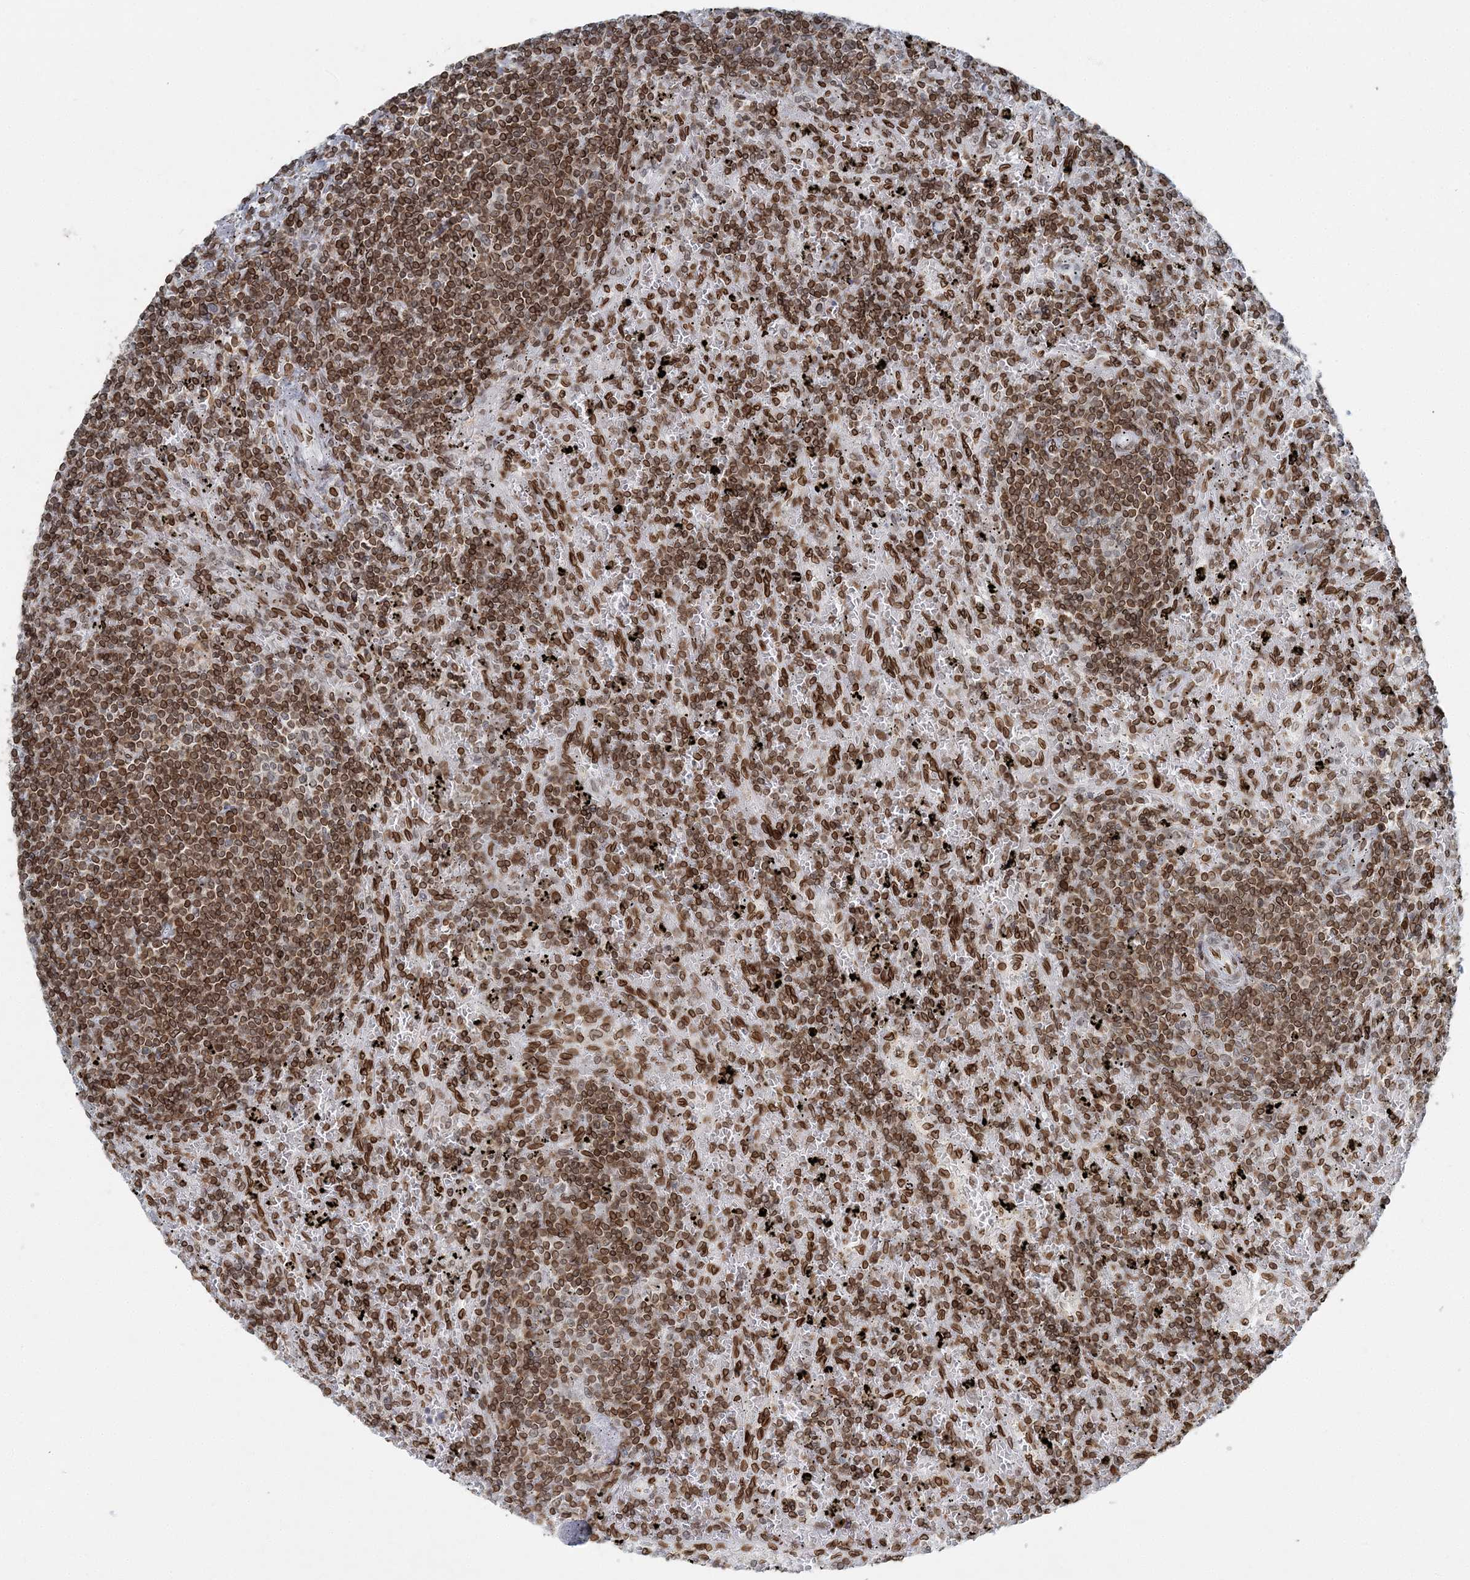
{"staining": {"intensity": "moderate", "quantity": ">75%", "location": "cytoplasmic/membranous,nuclear"}, "tissue": "lymphoma", "cell_type": "Tumor cells", "image_type": "cancer", "snomed": [{"axis": "morphology", "description": "Malignant lymphoma, non-Hodgkin's type, Low grade"}, {"axis": "topography", "description": "Spleen"}], "caption": "An IHC micrograph of neoplastic tissue is shown. Protein staining in brown labels moderate cytoplasmic/membranous and nuclear positivity in lymphoma within tumor cells.", "gene": "GJD4", "patient": {"sex": "male", "age": 76}}